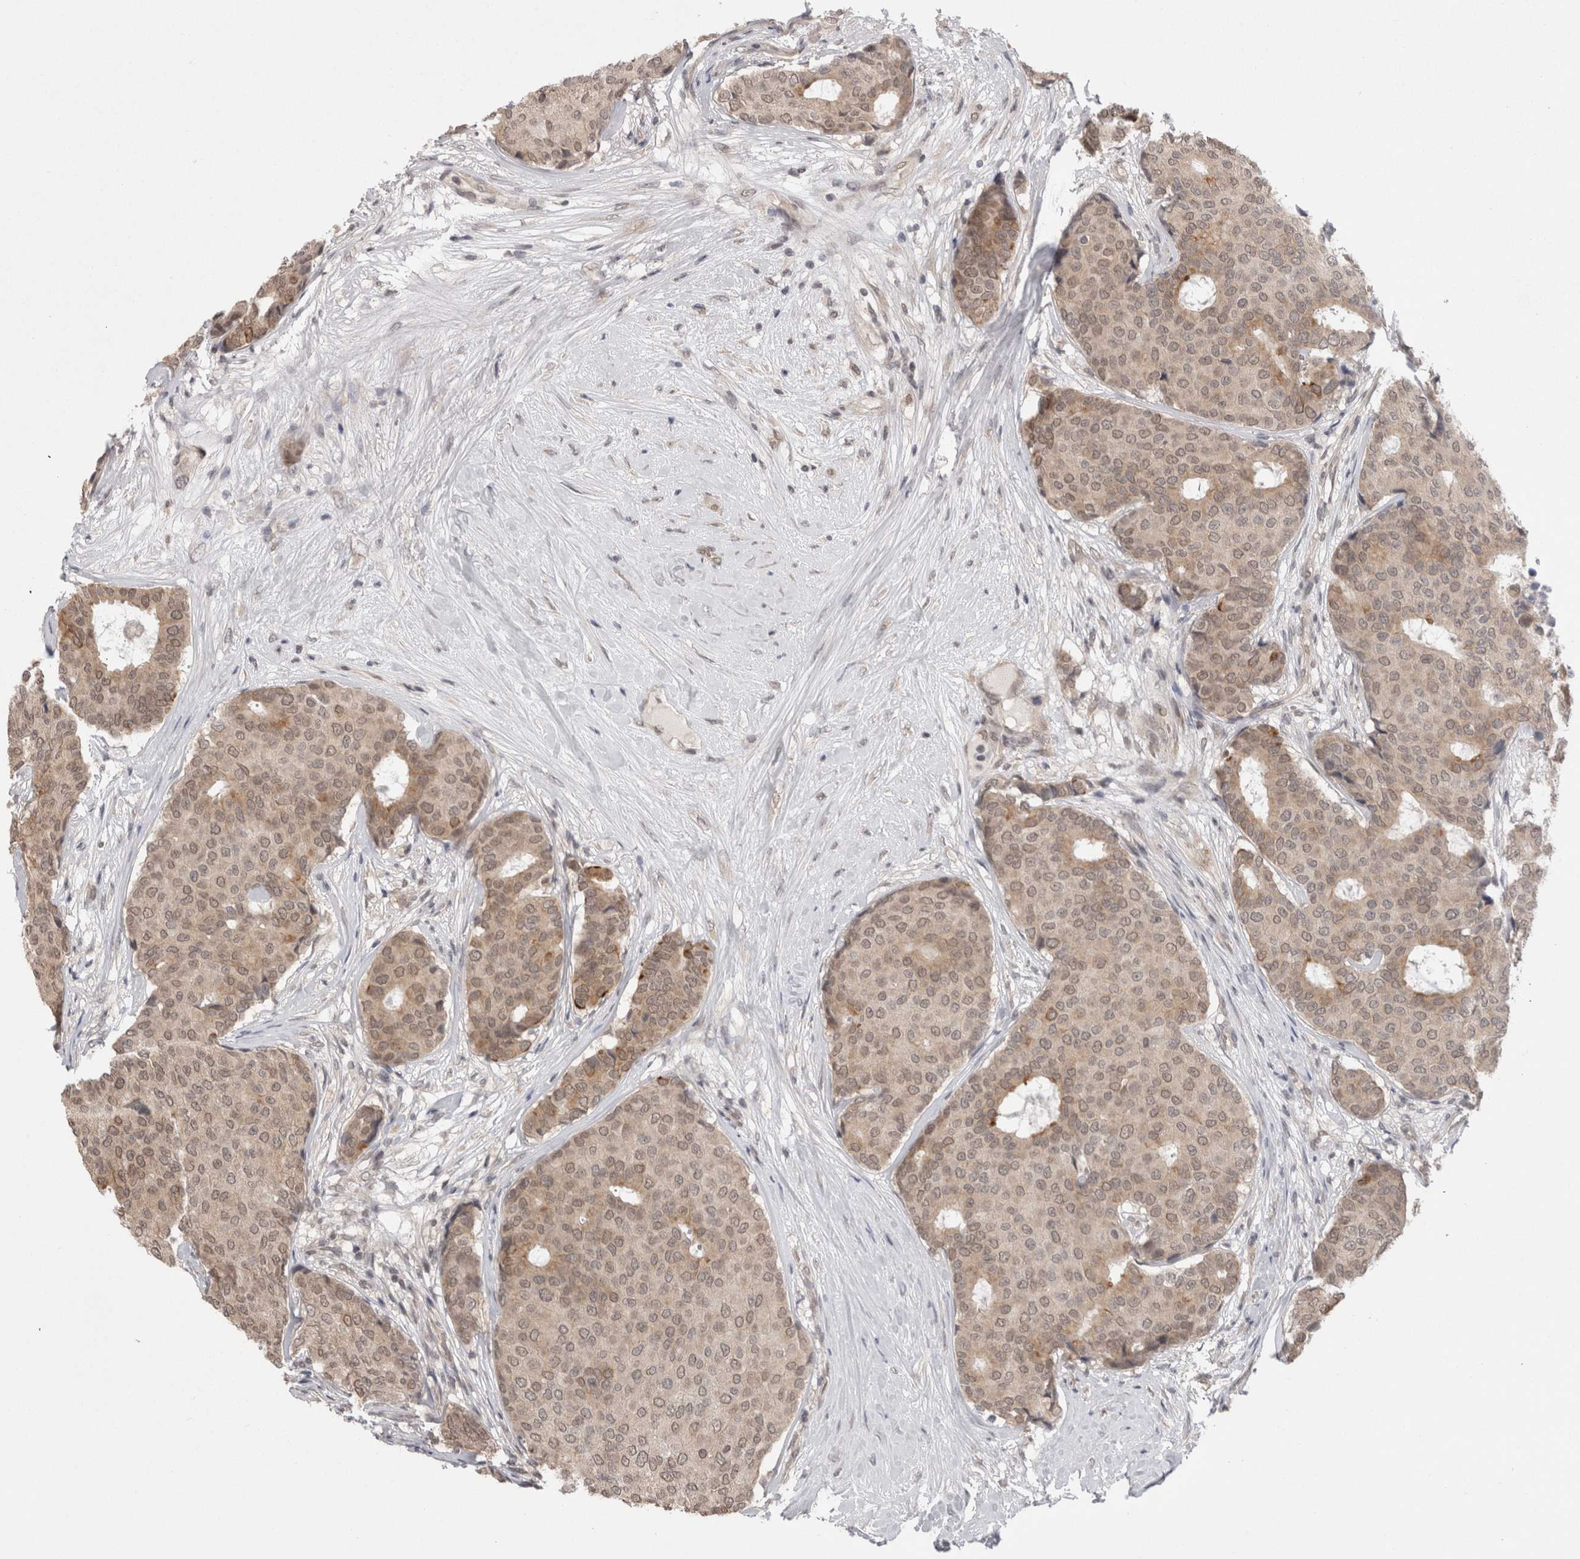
{"staining": {"intensity": "weak", "quantity": ">75%", "location": "cytoplasmic/membranous,nuclear"}, "tissue": "breast cancer", "cell_type": "Tumor cells", "image_type": "cancer", "snomed": [{"axis": "morphology", "description": "Duct carcinoma"}, {"axis": "topography", "description": "Breast"}], "caption": "Immunohistochemical staining of human breast invasive ductal carcinoma reveals low levels of weak cytoplasmic/membranous and nuclear expression in approximately >75% of tumor cells. Using DAB (brown) and hematoxylin (blue) stains, captured at high magnification using brightfield microscopy.", "gene": "ZNF341", "patient": {"sex": "female", "age": 75}}